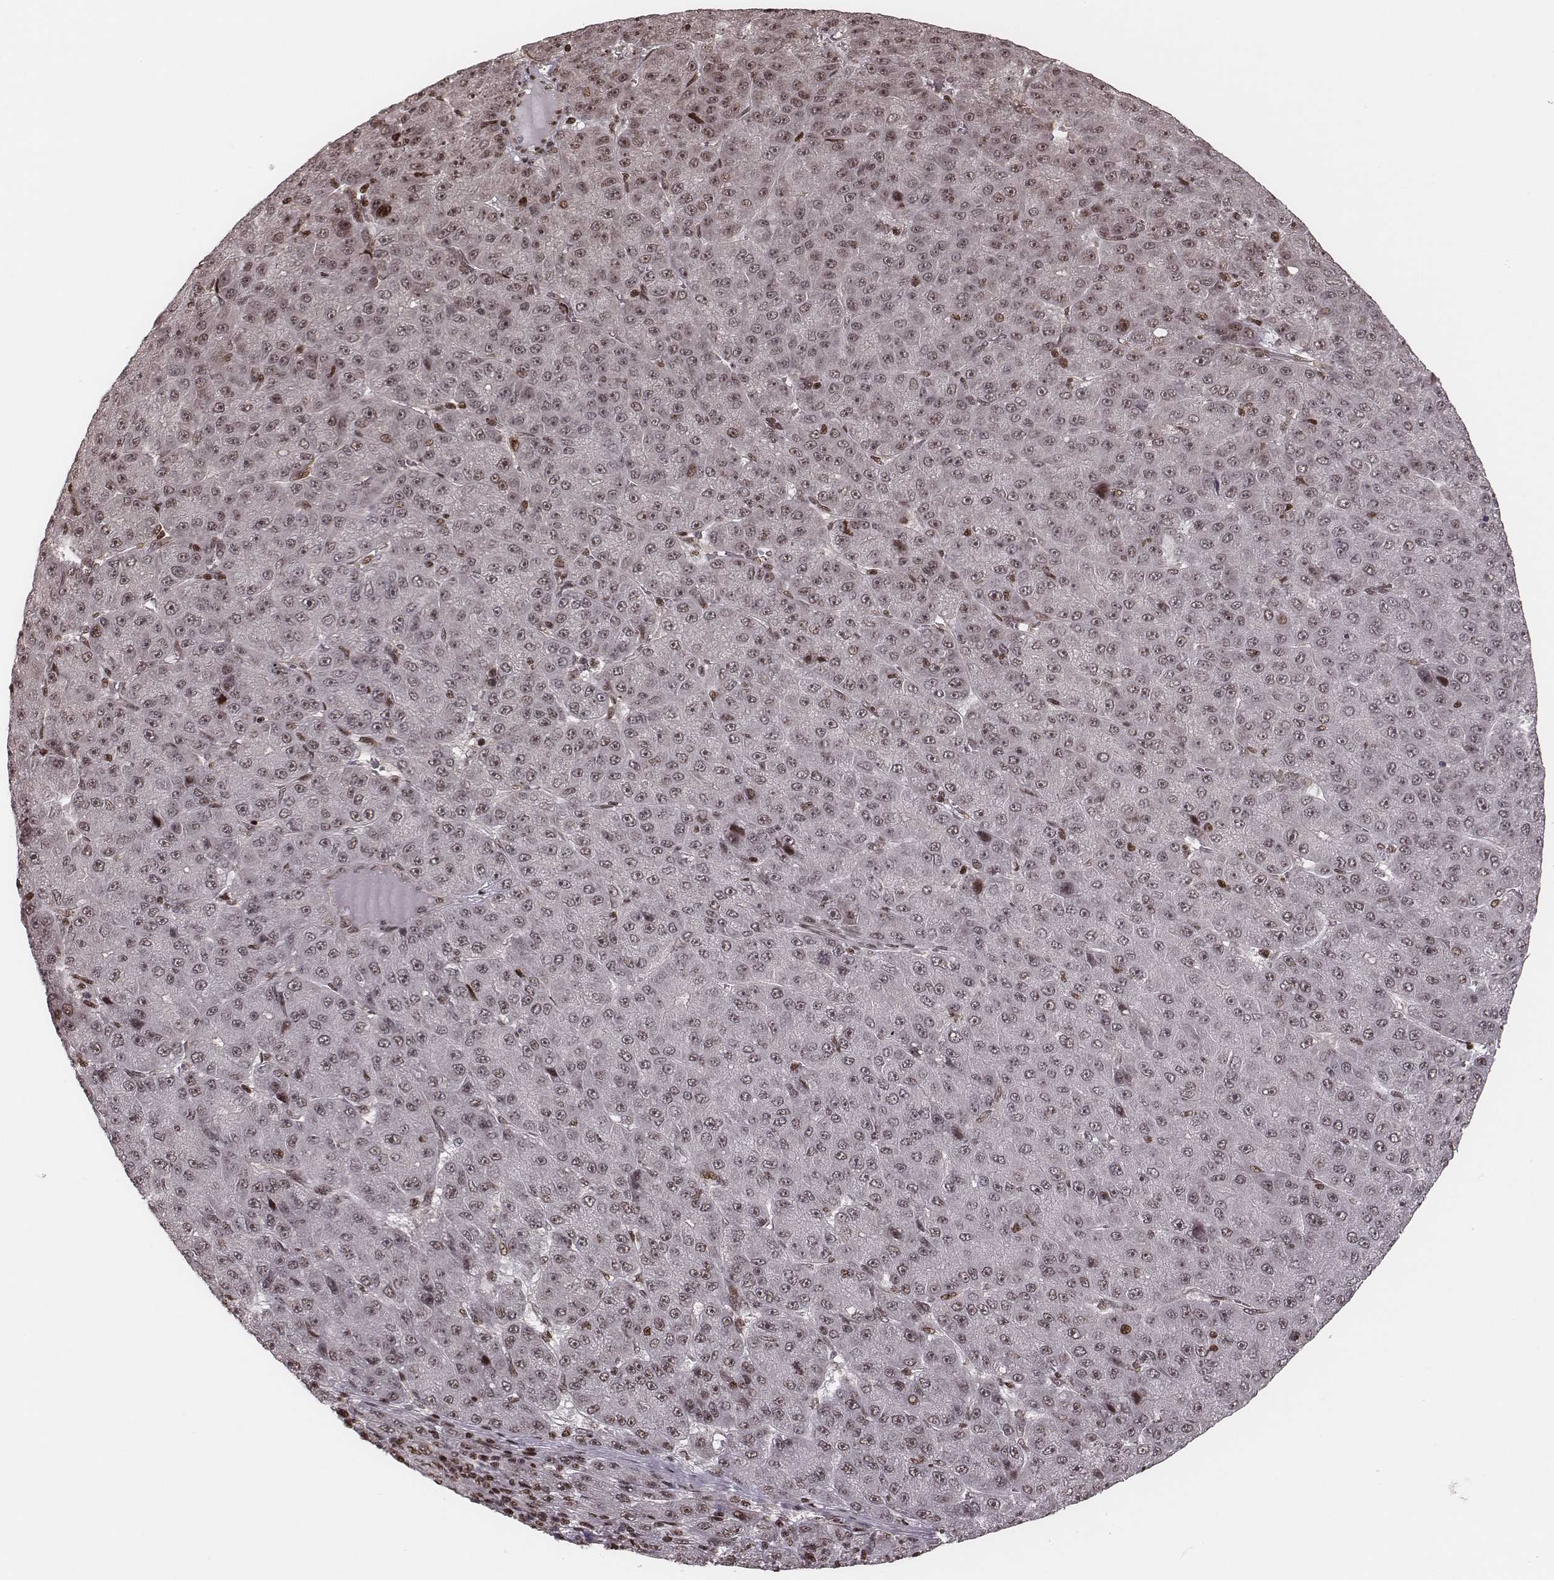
{"staining": {"intensity": "weak", "quantity": "25%-75%", "location": "nuclear"}, "tissue": "liver cancer", "cell_type": "Tumor cells", "image_type": "cancer", "snomed": [{"axis": "morphology", "description": "Carcinoma, Hepatocellular, NOS"}, {"axis": "topography", "description": "Liver"}], "caption": "A low amount of weak nuclear staining is identified in about 25%-75% of tumor cells in liver cancer tissue.", "gene": "VRK3", "patient": {"sex": "male", "age": 67}}